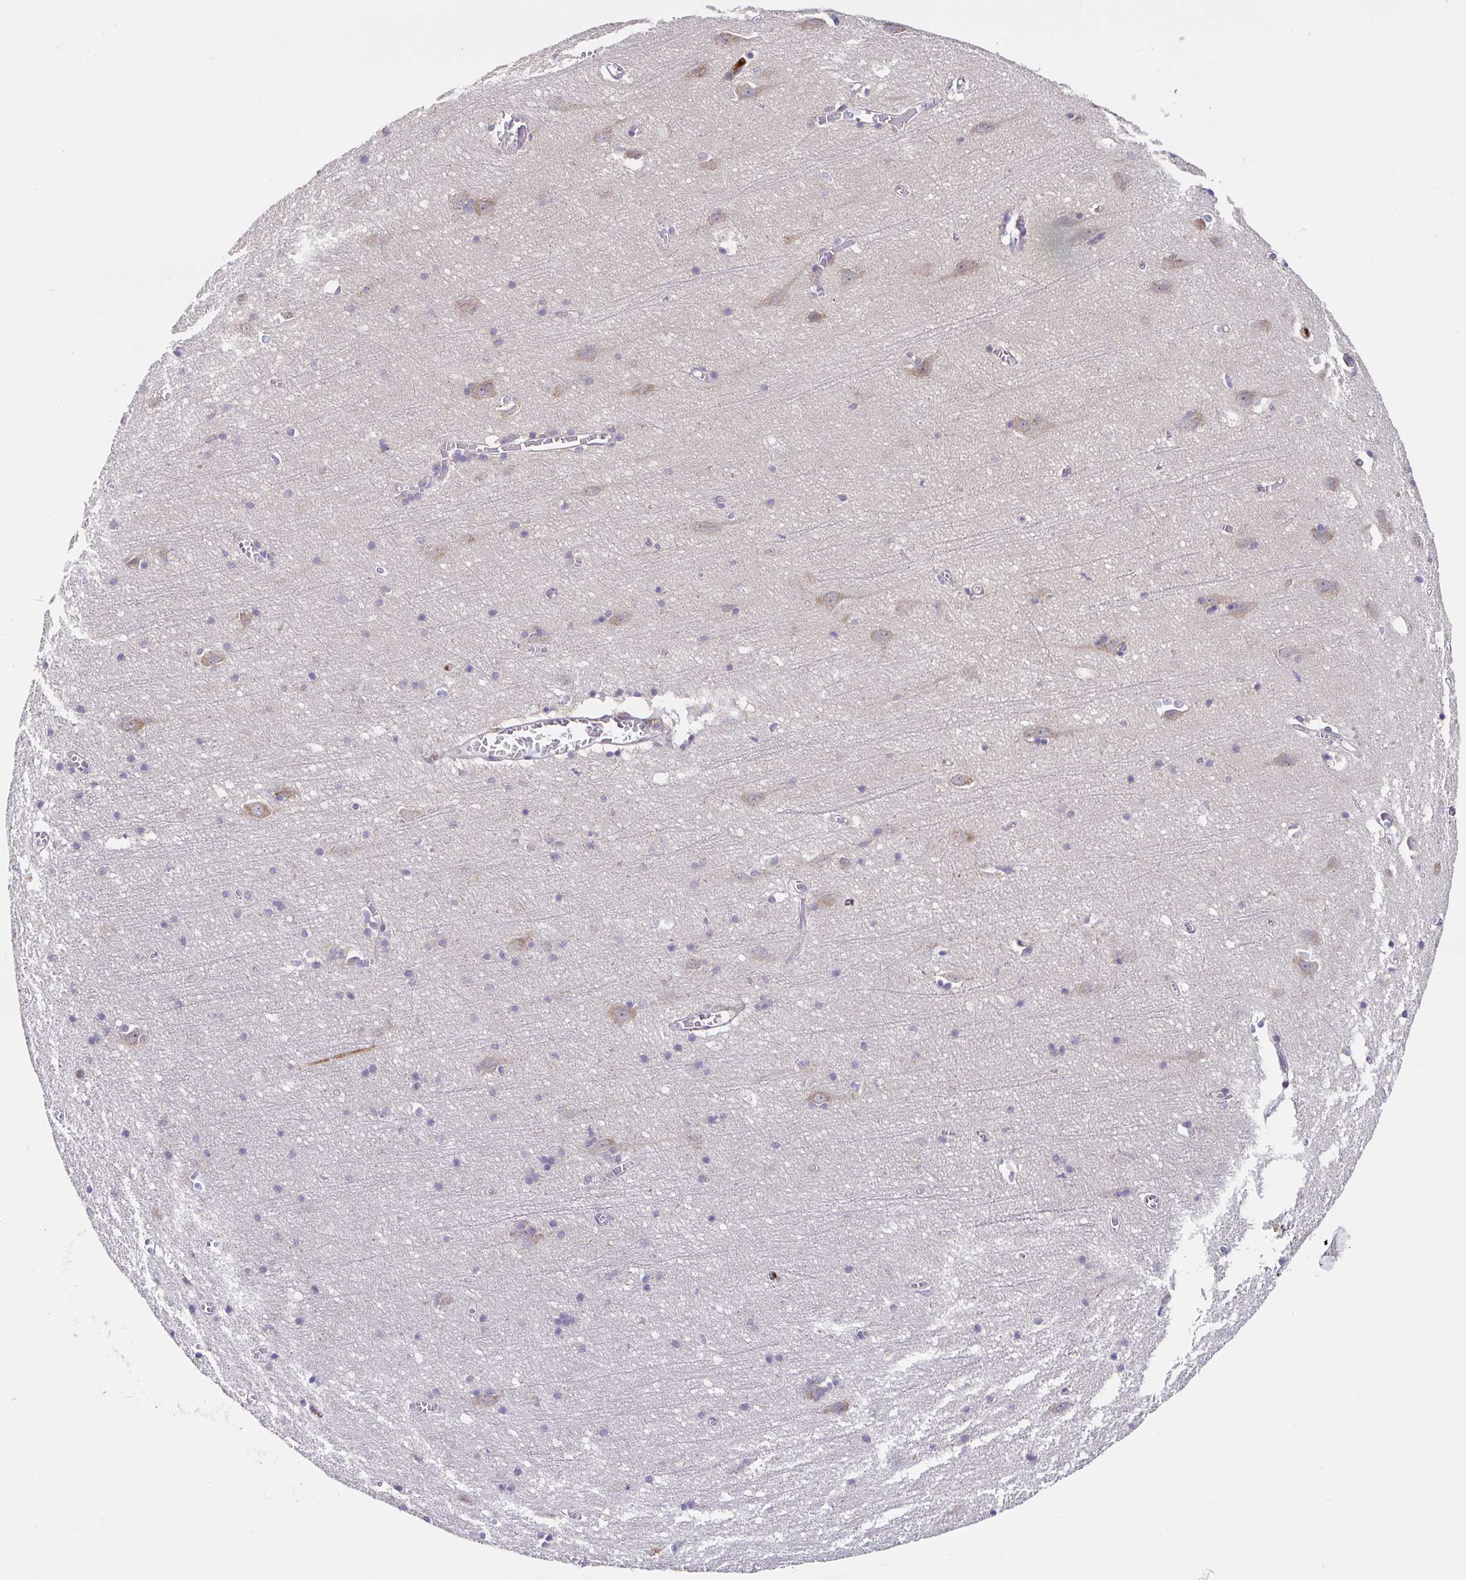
{"staining": {"intensity": "negative", "quantity": "none", "location": "none"}, "tissue": "cerebral cortex", "cell_type": "Endothelial cells", "image_type": "normal", "snomed": [{"axis": "morphology", "description": "Normal tissue, NOS"}, {"axis": "topography", "description": "Cerebral cortex"}], "caption": "Immunohistochemical staining of unremarkable cerebral cortex reveals no significant positivity in endothelial cells. Brightfield microscopy of immunohistochemistry stained with DAB (brown) and hematoxylin (blue), captured at high magnification.", "gene": "PDPK1", "patient": {"sex": "male", "age": 70}}